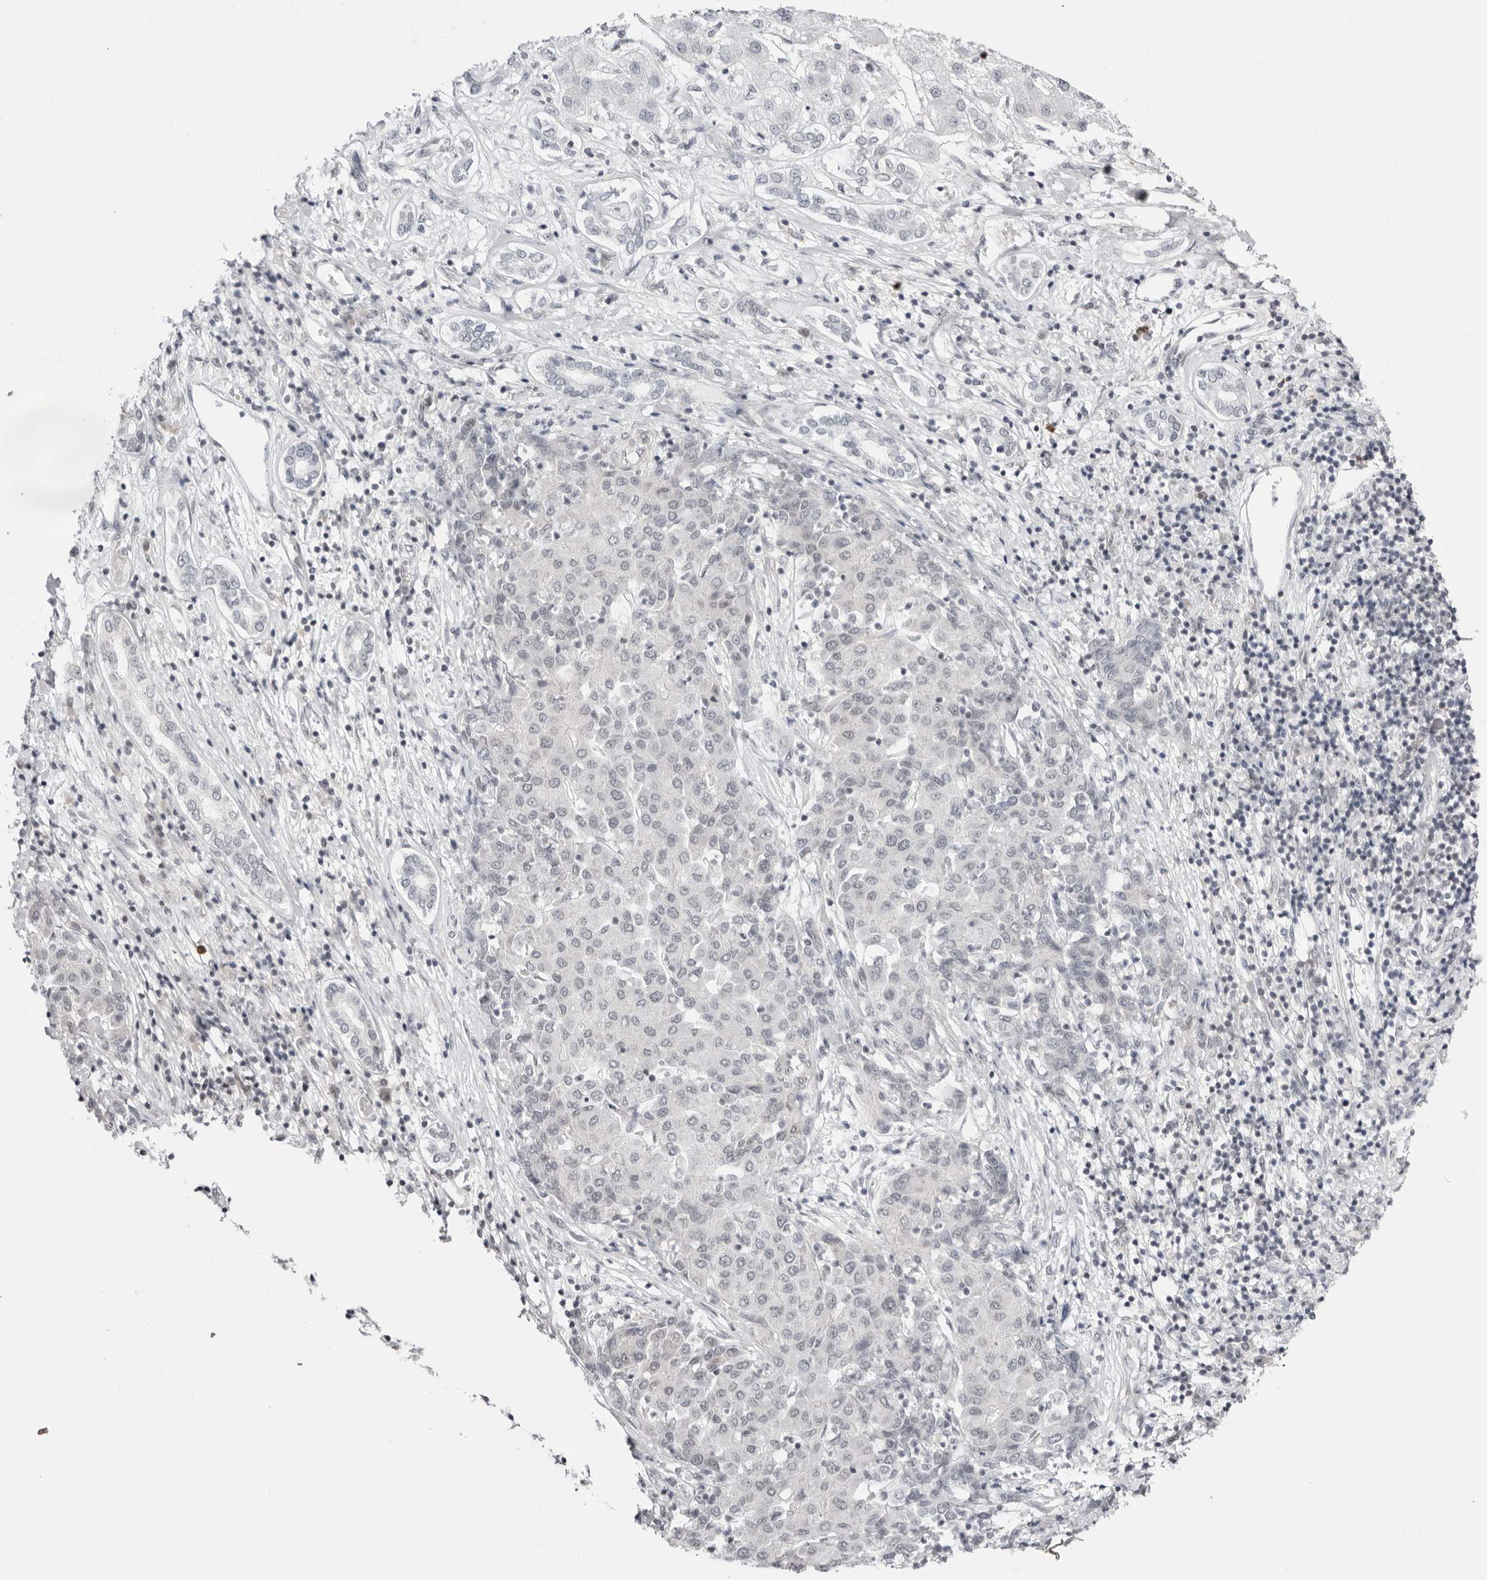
{"staining": {"intensity": "negative", "quantity": "none", "location": "none"}, "tissue": "liver cancer", "cell_type": "Tumor cells", "image_type": "cancer", "snomed": [{"axis": "morphology", "description": "Carcinoma, Hepatocellular, NOS"}, {"axis": "topography", "description": "Liver"}], "caption": "Liver cancer was stained to show a protein in brown. There is no significant staining in tumor cells. Brightfield microscopy of IHC stained with DAB (brown) and hematoxylin (blue), captured at high magnification.", "gene": "PPP2R5C", "patient": {"sex": "male", "age": 65}}